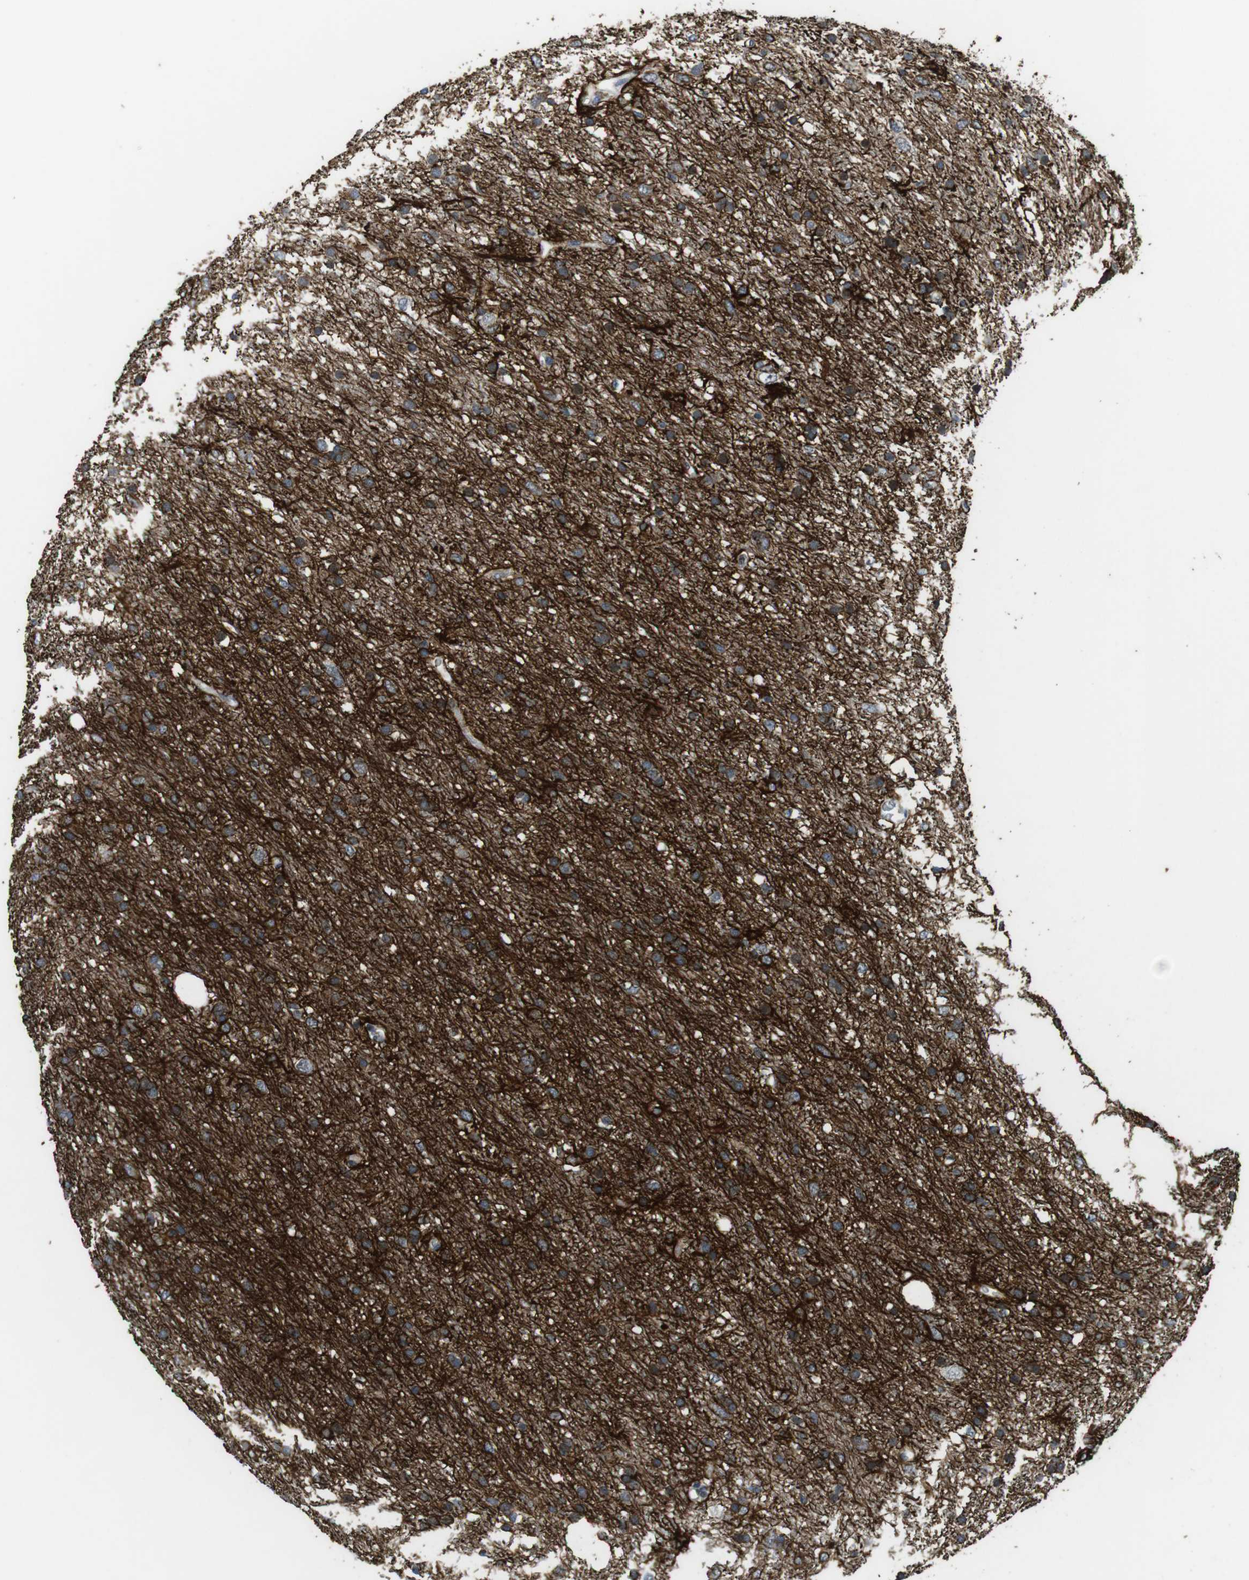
{"staining": {"intensity": "moderate", "quantity": ">75%", "location": "cytoplasmic/membranous"}, "tissue": "glioma", "cell_type": "Tumor cells", "image_type": "cancer", "snomed": [{"axis": "morphology", "description": "Glioma, malignant, Low grade"}, {"axis": "topography", "description": "Brain"}], "caption": "Immunohistochemical staining of human malignant glioma (low-grade) exhibits medium levels of moderate cytoplasmic/membranous protein positivity in approximately >75% of tumor cells. (Brightfield microscopy of DAB IHC at high magnification).", "gene": "NECTIN1", "patient": {"sex": "male", "age": 77}}